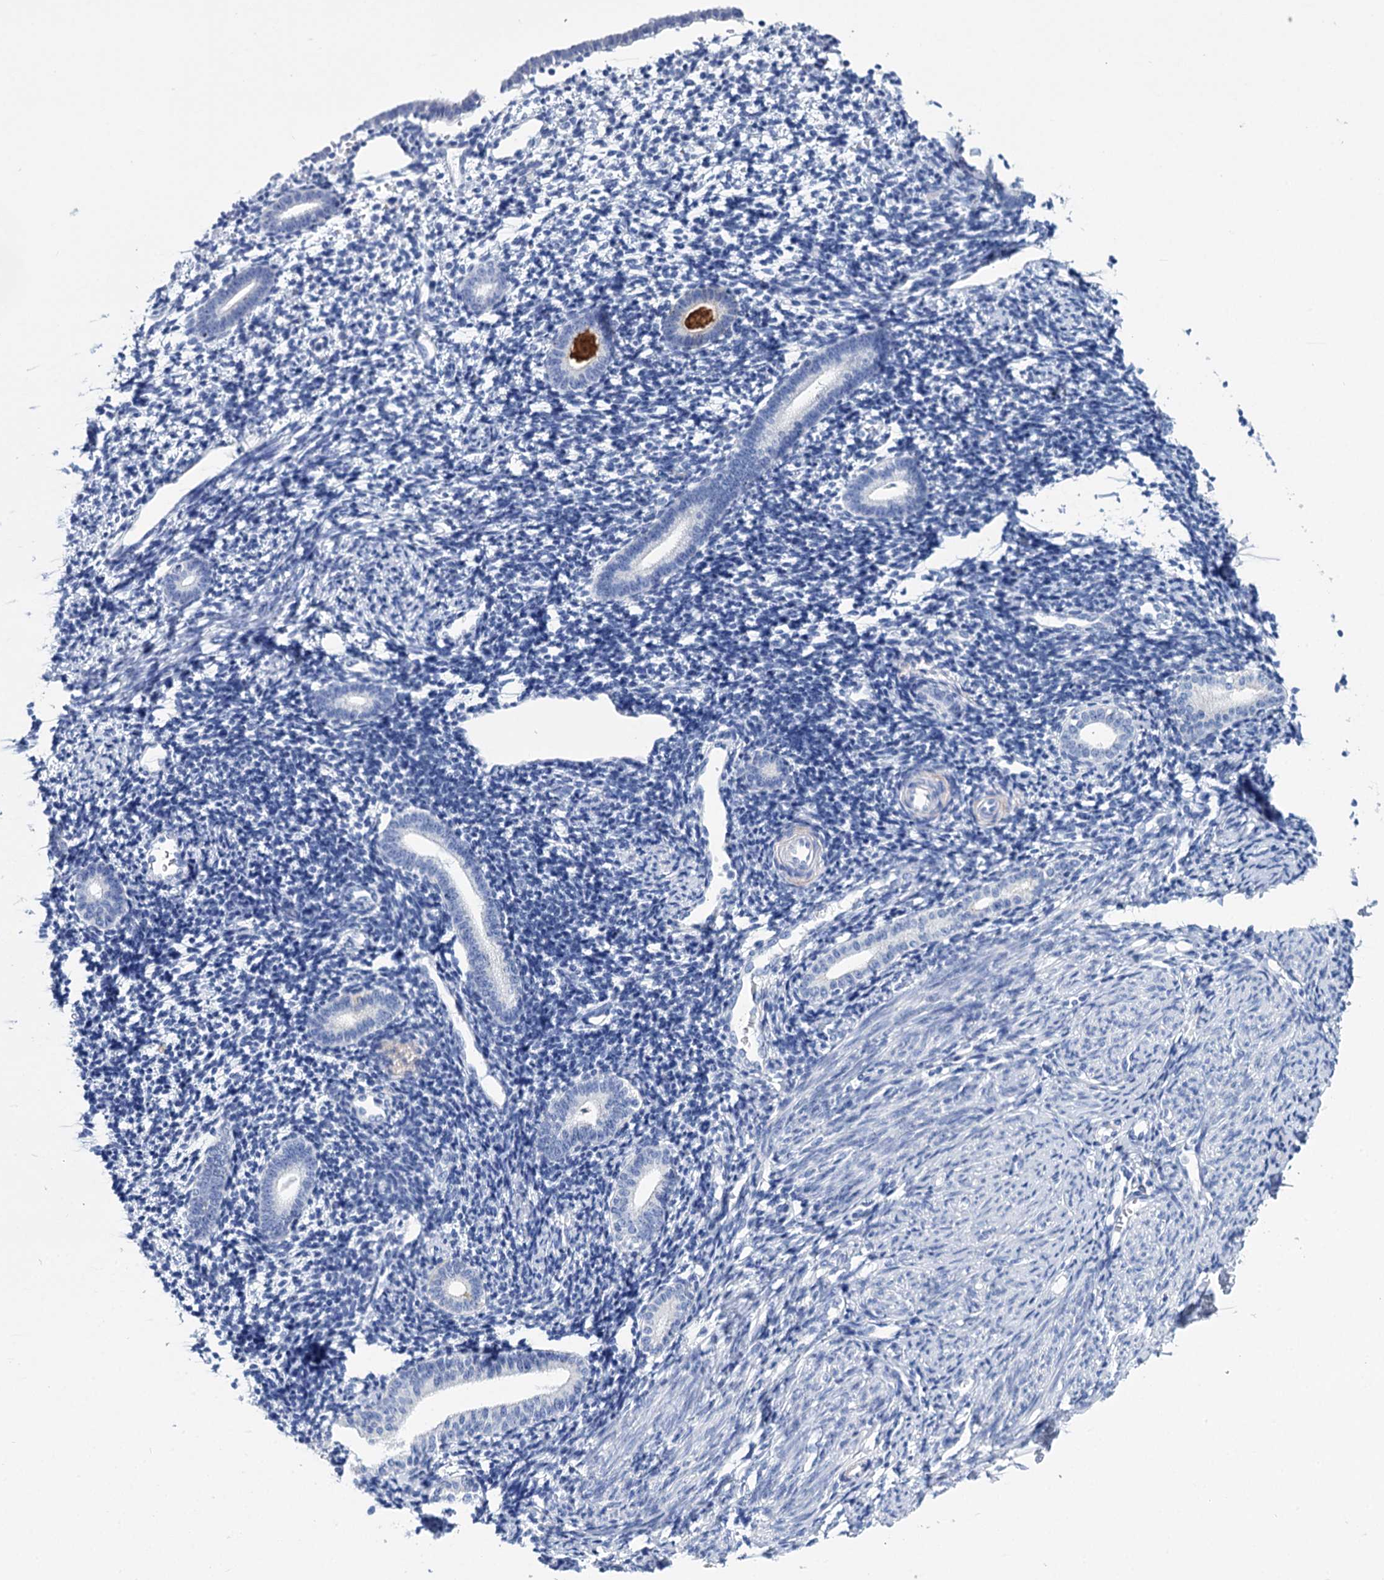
{"staining": {"intensity": "negative", "quantity": "none", "location": "none"}, "tissue": "endometrium", "cell_type": "Cells in endometrial stroma", "image_type": "normal", "snomed": [{"axis": "morphology", "description": "Normal tissue, NOS"}, {"axis": "topography", "description": "Endometrium"}], "caption": "DAB immunohistochemical staining of normal endometrium reveals no significant staining in cells in endometrial stroma. (Immunohistochemistry (ihc), brightfield microscopy, high magnification).", "gene": "FBXW12", "patient": {"sex": "female", "age": 56}}